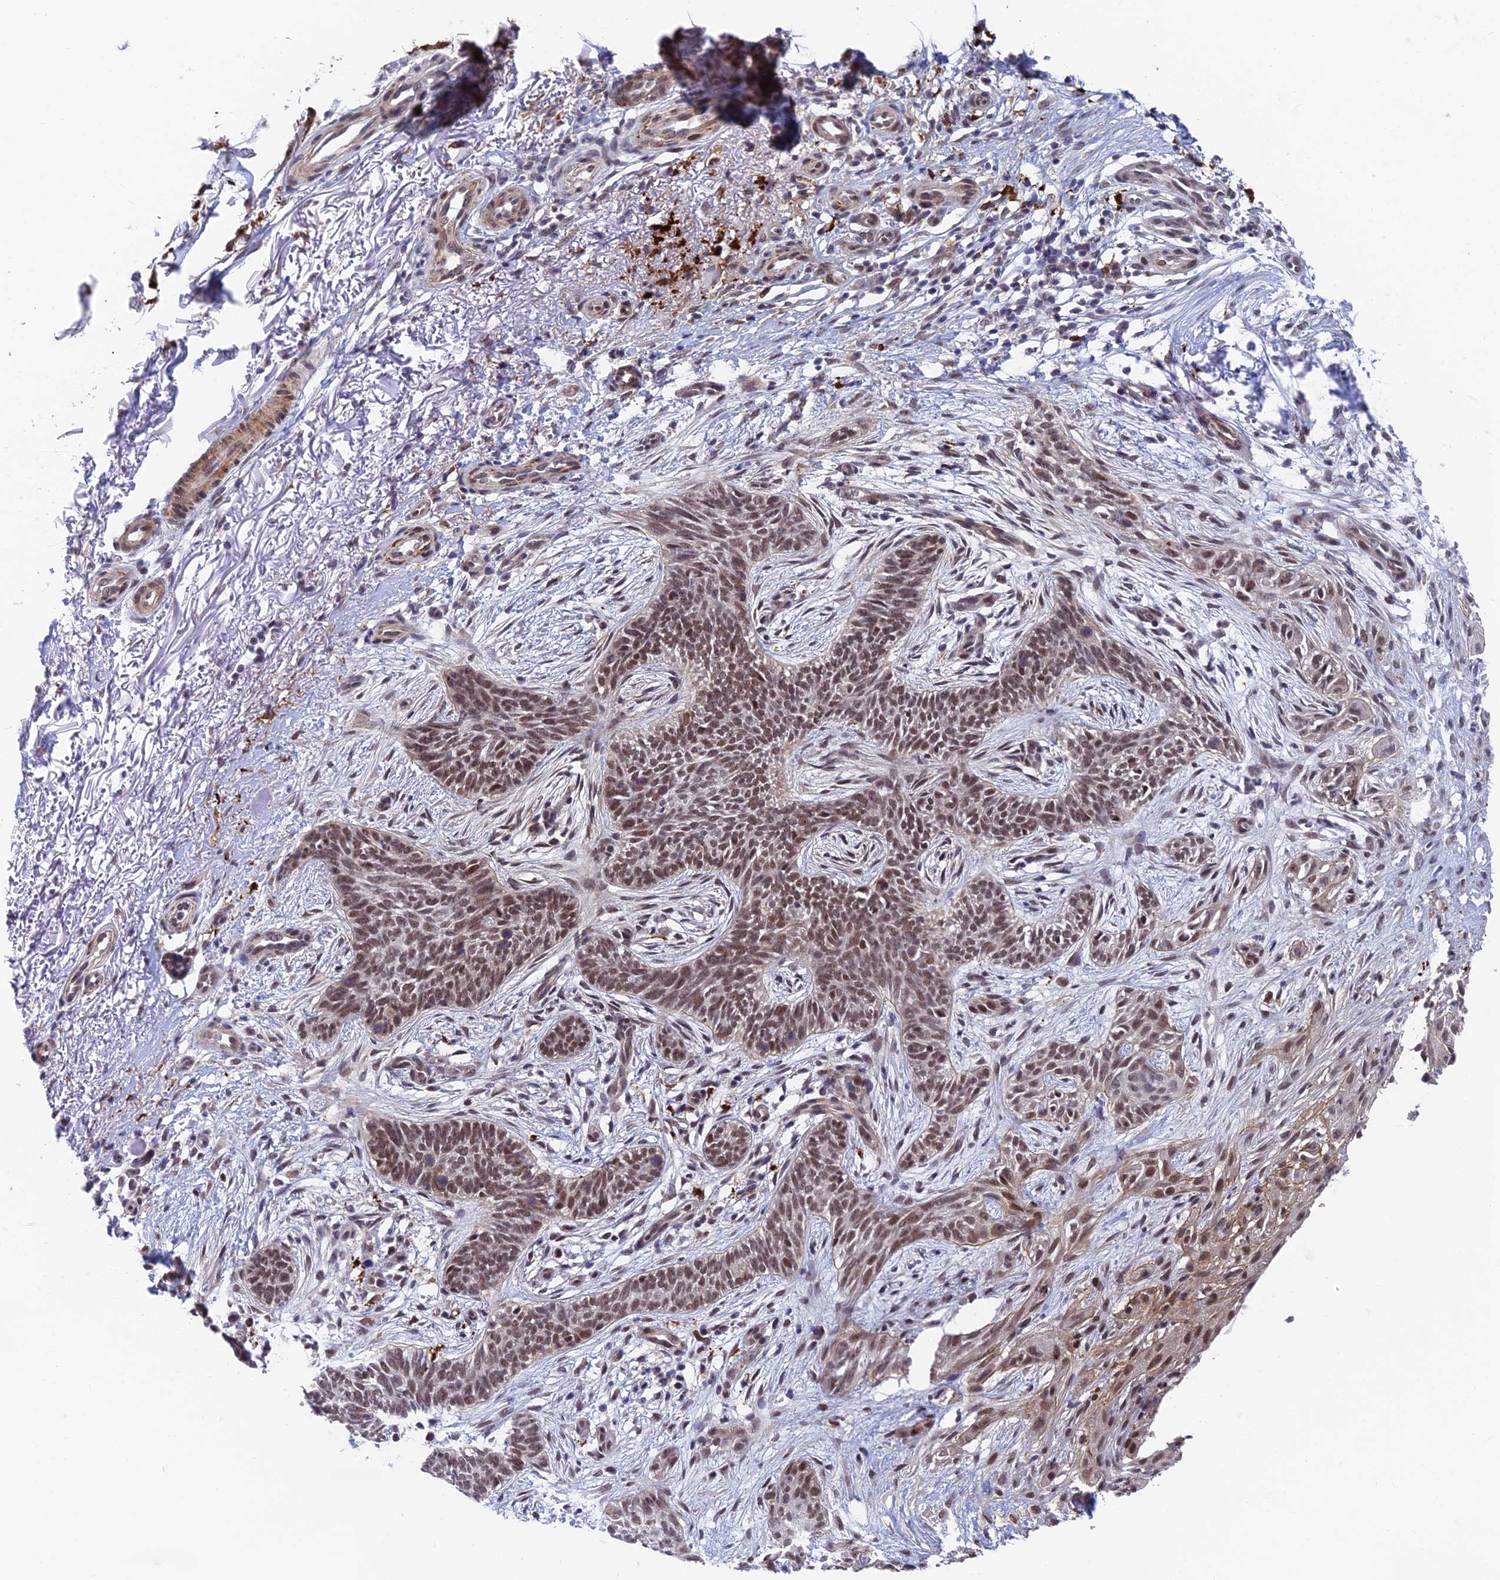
{"staining": {"intensity": "moderate", "quantity": "25%-75%", "location": "nuclear"}, "tissue": "skin cancer", "cell_type": "Tumor cells", "image_type": "cancer", "snomed": [{"axis": "morphology", "description": "Basal cell carcinoma"}, {"axis": "topography", "description": "Skin"}], "caption": "Human skin cancer stained with a protein marker reveals moderate staining in tumor cells.", "gene": "NSMCE1", "patient": {"sex": "female", "age": 82}}